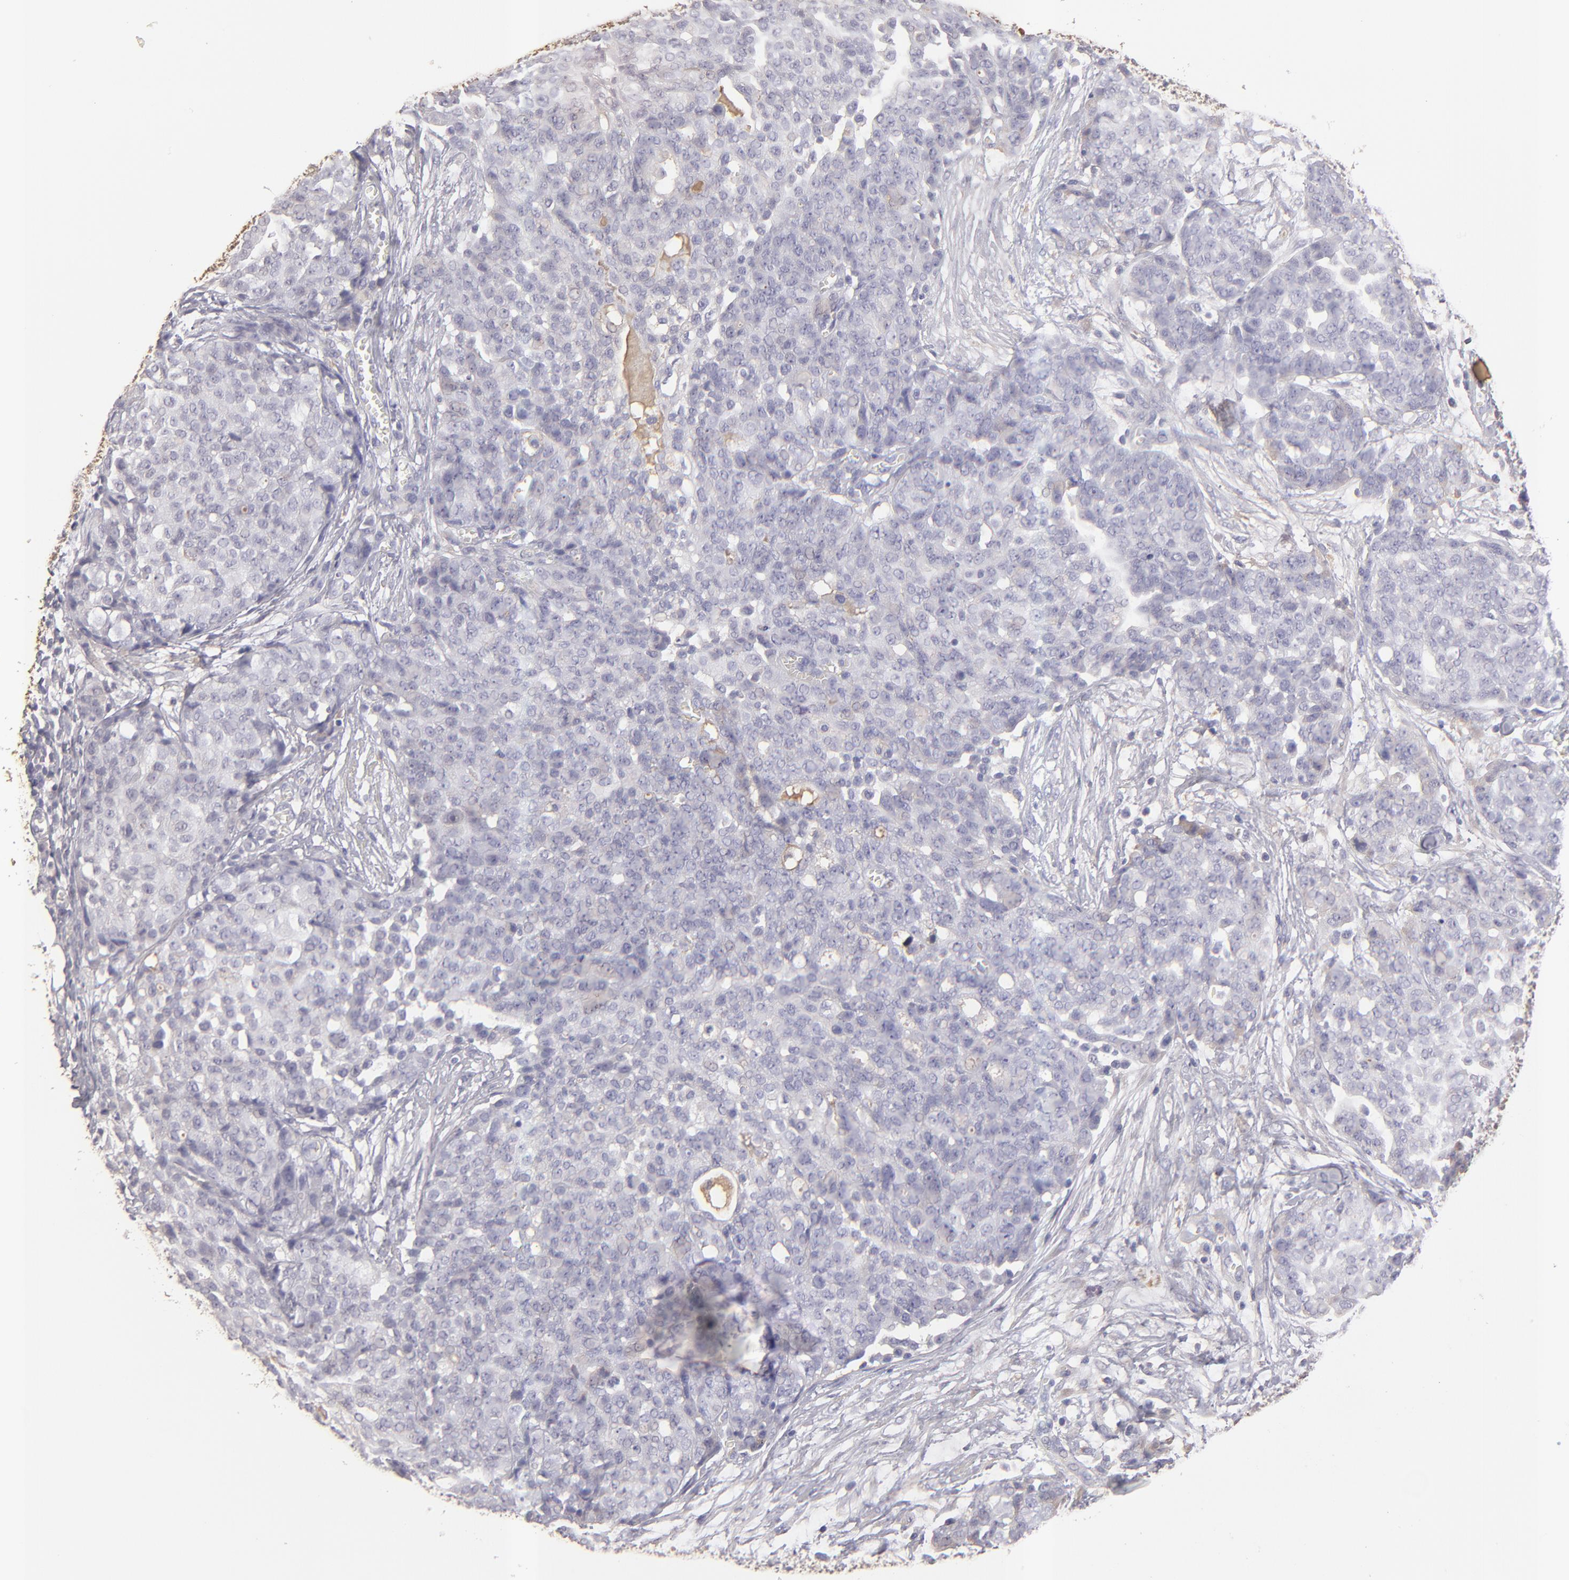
{"staining": {"intensity": "negative", "quantity": "none", "location": "none"}, "tissue": "ovarian cancer", "cell_type": "Tumor cells", "image_type": "cancer", "snomed": [{"axis": "morphology", "description": "Cystadenocarcinoma, serous, NOS"}, {"axis": "topography", "description": "Soft tissue"}, {"axis": "topography", "description": "Ovary"}], "caption": "Protein analysis of ovarian cancer reveals no significant positivity in tumor cells.", "gene": "ABCC4", "patient": {"sex": "female", "age": 57}}